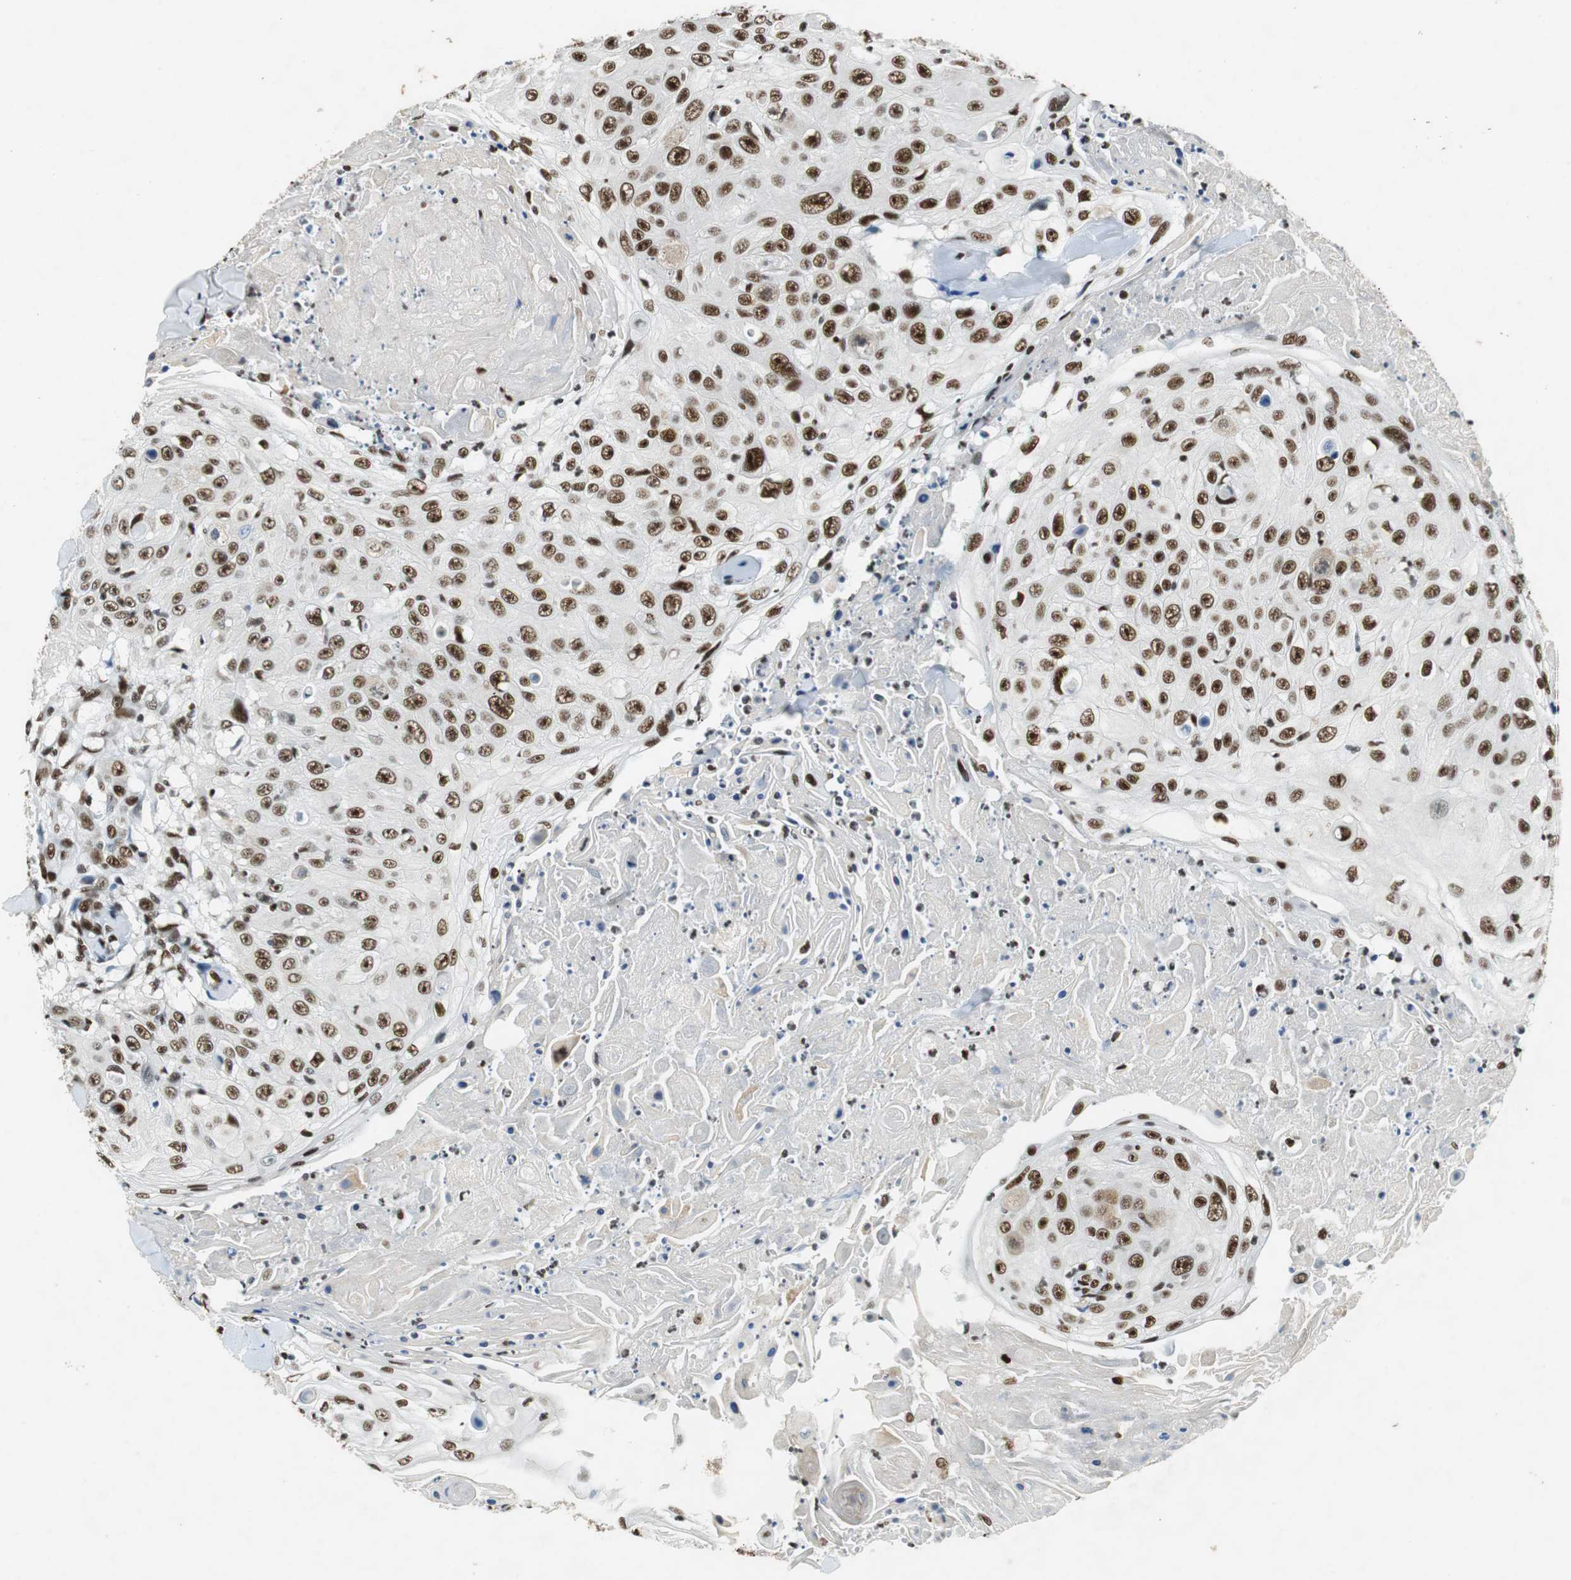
{"staining": {"intensity": "strong", "quantity": ">75%", "location": "nuclear"}, "tissue": "skin cancer", "cell_type": "Tumor cells", "image_type": "cancer", "snomed": [{"axis": "morphology", "description": "Squamous cell carcinoma, NOS"}, {"axis": "topography", "description": "Skin"}], "caption": "This is a histology image of immunohistochemistry (IHC) staining of skin cancer, which shows strong expression in the nuclear of tumor cells.", "gene": "PRKDC", "patient": {"sex": "male", "age": 86}}